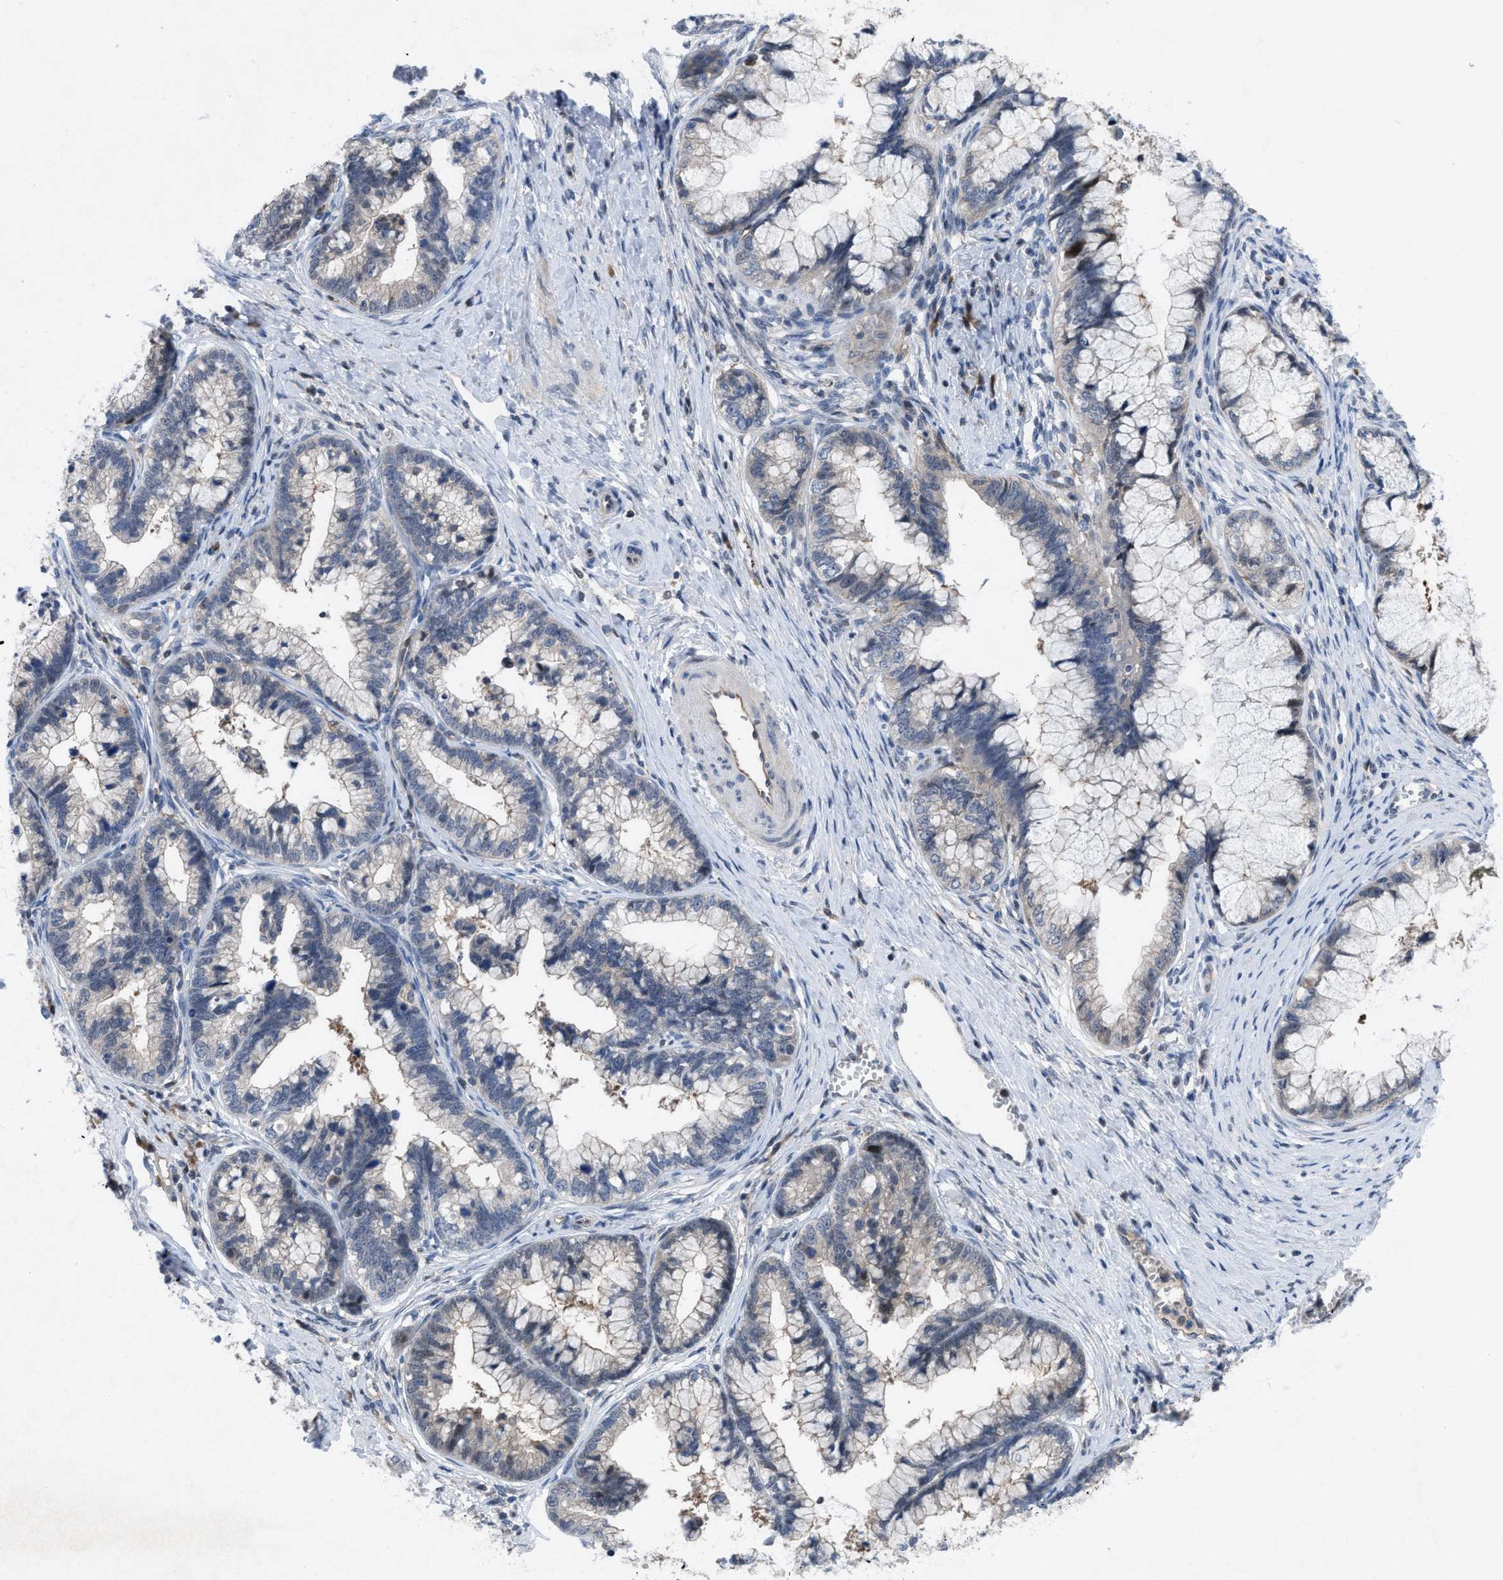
{"staining": {"intensity": "negative", "quantity": "none", "location": "none"}, "tissue": "cervical cancer", "cell_type": "Tumor cells", "image_type": "cancer", "snomed": [{"axis": "morphology", "description": "Adenocarcinoma, NOS"}, {"axis": "topography", "description": "Cervix"}], "caption": "A high-resolution image shows IHC staining of cervical cancer, which displays no significant expression in tumor cells.", "gene": "IL17RE", "patient": {"sex": "female", "age": 44}}